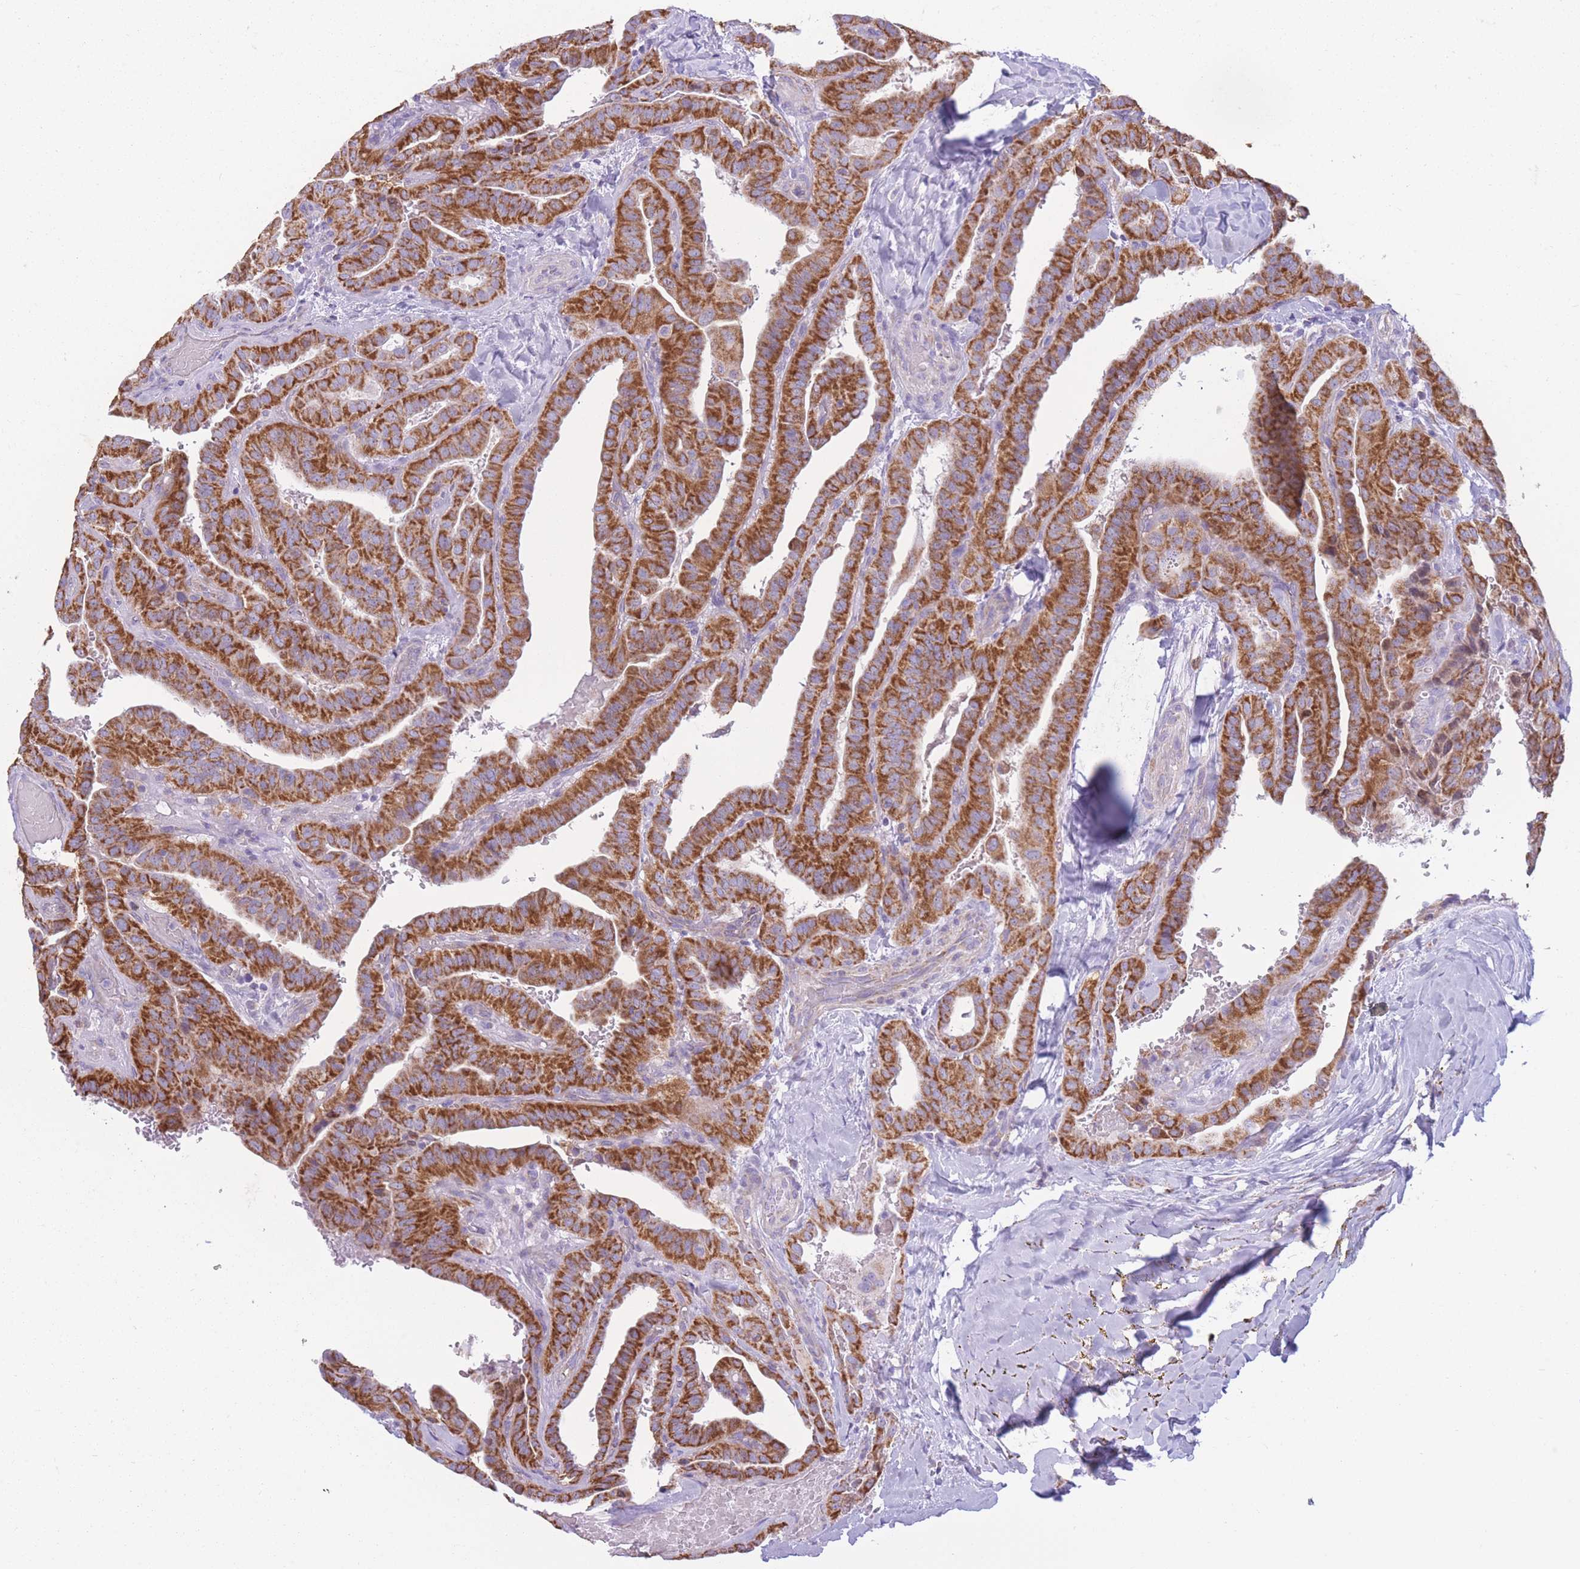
{"staining": {"intensity": "strong", "quantity": ">75%", "location": "cytoplasmic/membranous"}, "tissue": "thyroid cancer", "cell_type": "Tumor cells", "image_type": "cancer", "snomed": [{"axis": "morphology", "description": "Papillary adenocarcinoma, NOS"}, {"axis": "topography", "description": "Thyroid gland"}], "caption": "Strong cytoplasmic/membranous protein positivity is present in about >75% of tumor cells in thyroid cancer. (brown staining indicates protein expression, while blue staining denotes nuclei).", "gene": "PDHA1", "patient": {"sex": "male", "age": 77}}